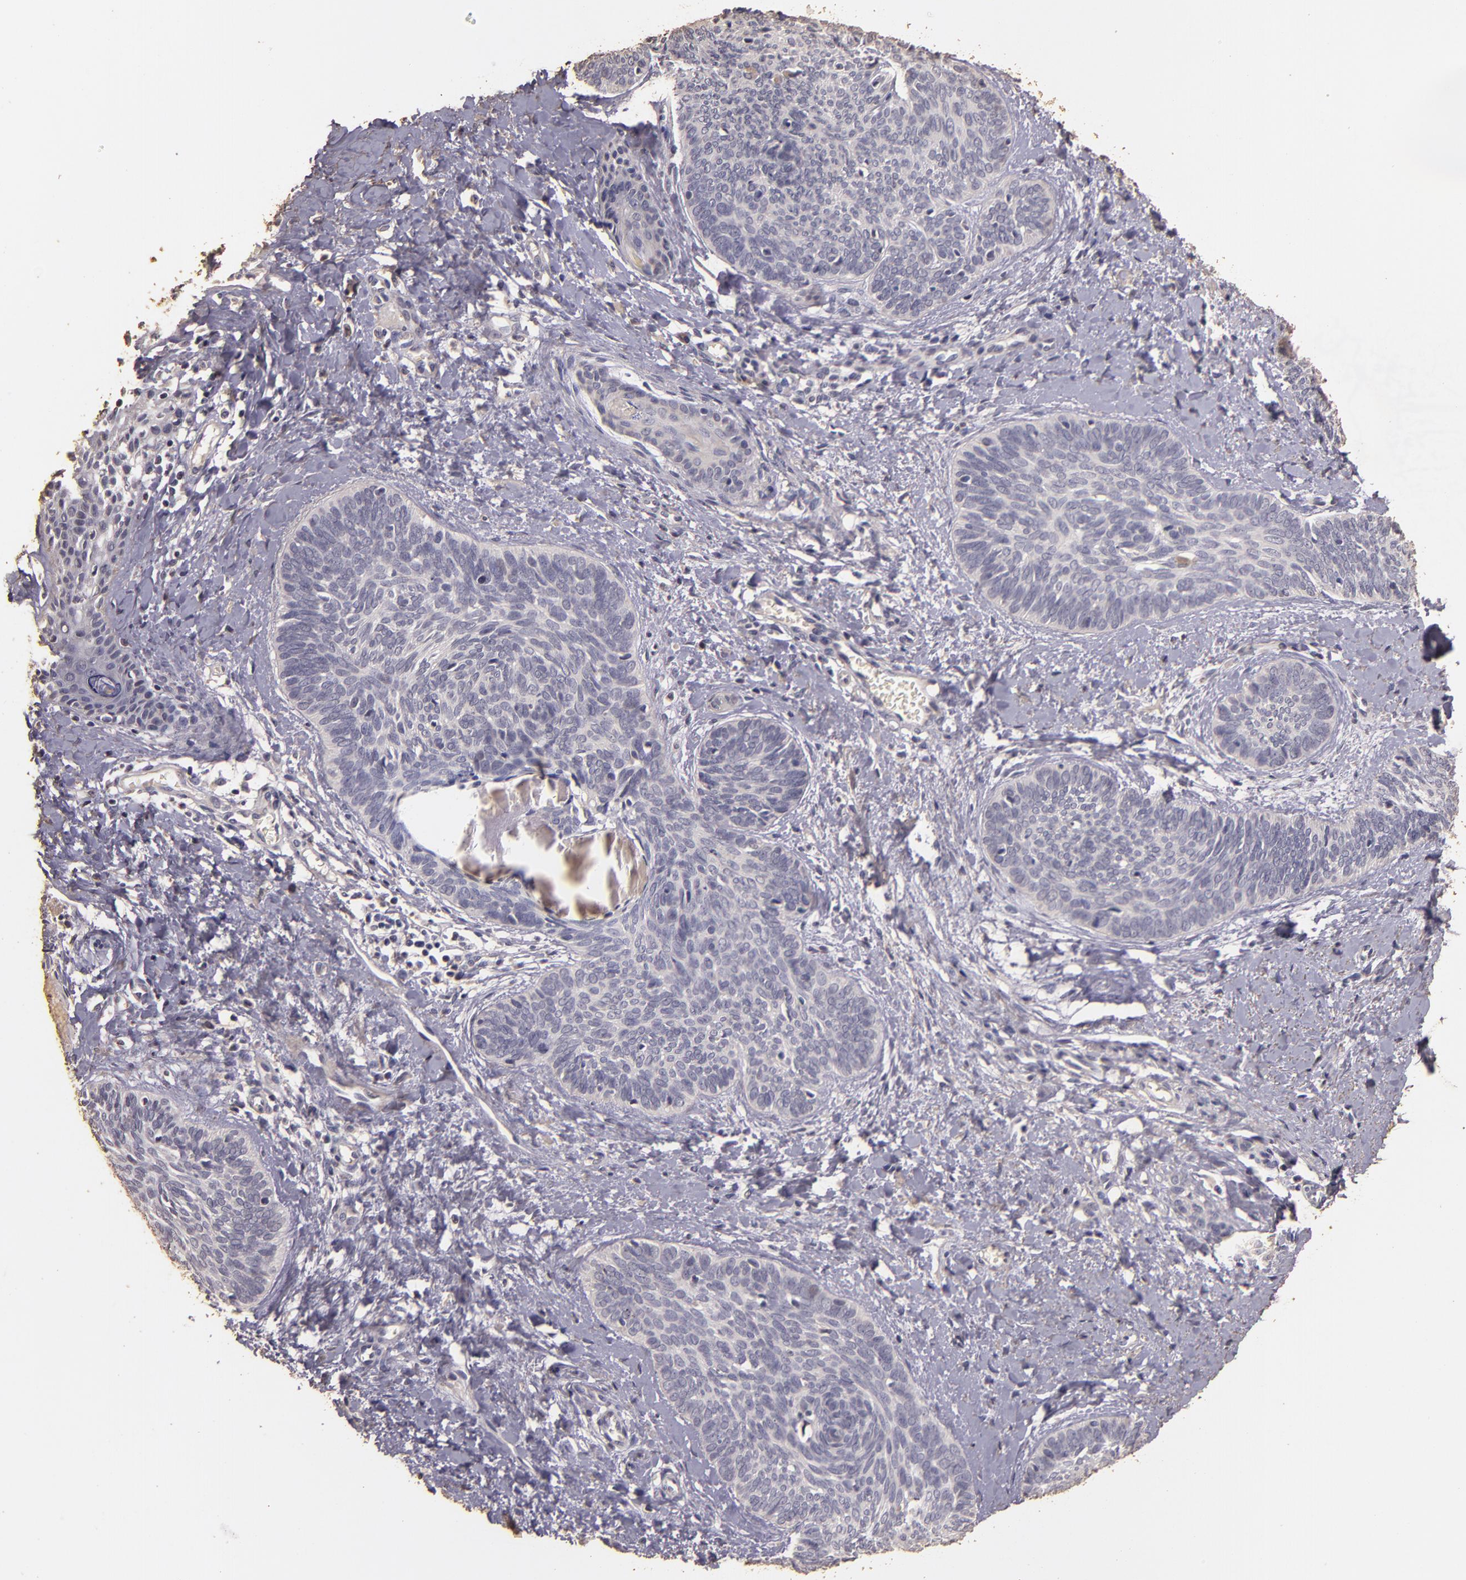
{"staining": {"intensity": "negative", "quantity": "none", "location": "none"}, "tissue": "skin cancer", "cell_type": "Tumor cells", "image_type": "cancer", "snomed": [{"axis": "morphology", "description": "Basal cell carcinoma"}, {"axis": "topography", "description": "Skin"}], "caption": "An immunohistochemistry (IHC) histopathology image of basal cell carcinoma (skin) is shown. There is no staining in tumor cells of basal cell carcinoma (skin).", "gene": "BCL2L13", "patient": {"sex": "female", "age": 81}}